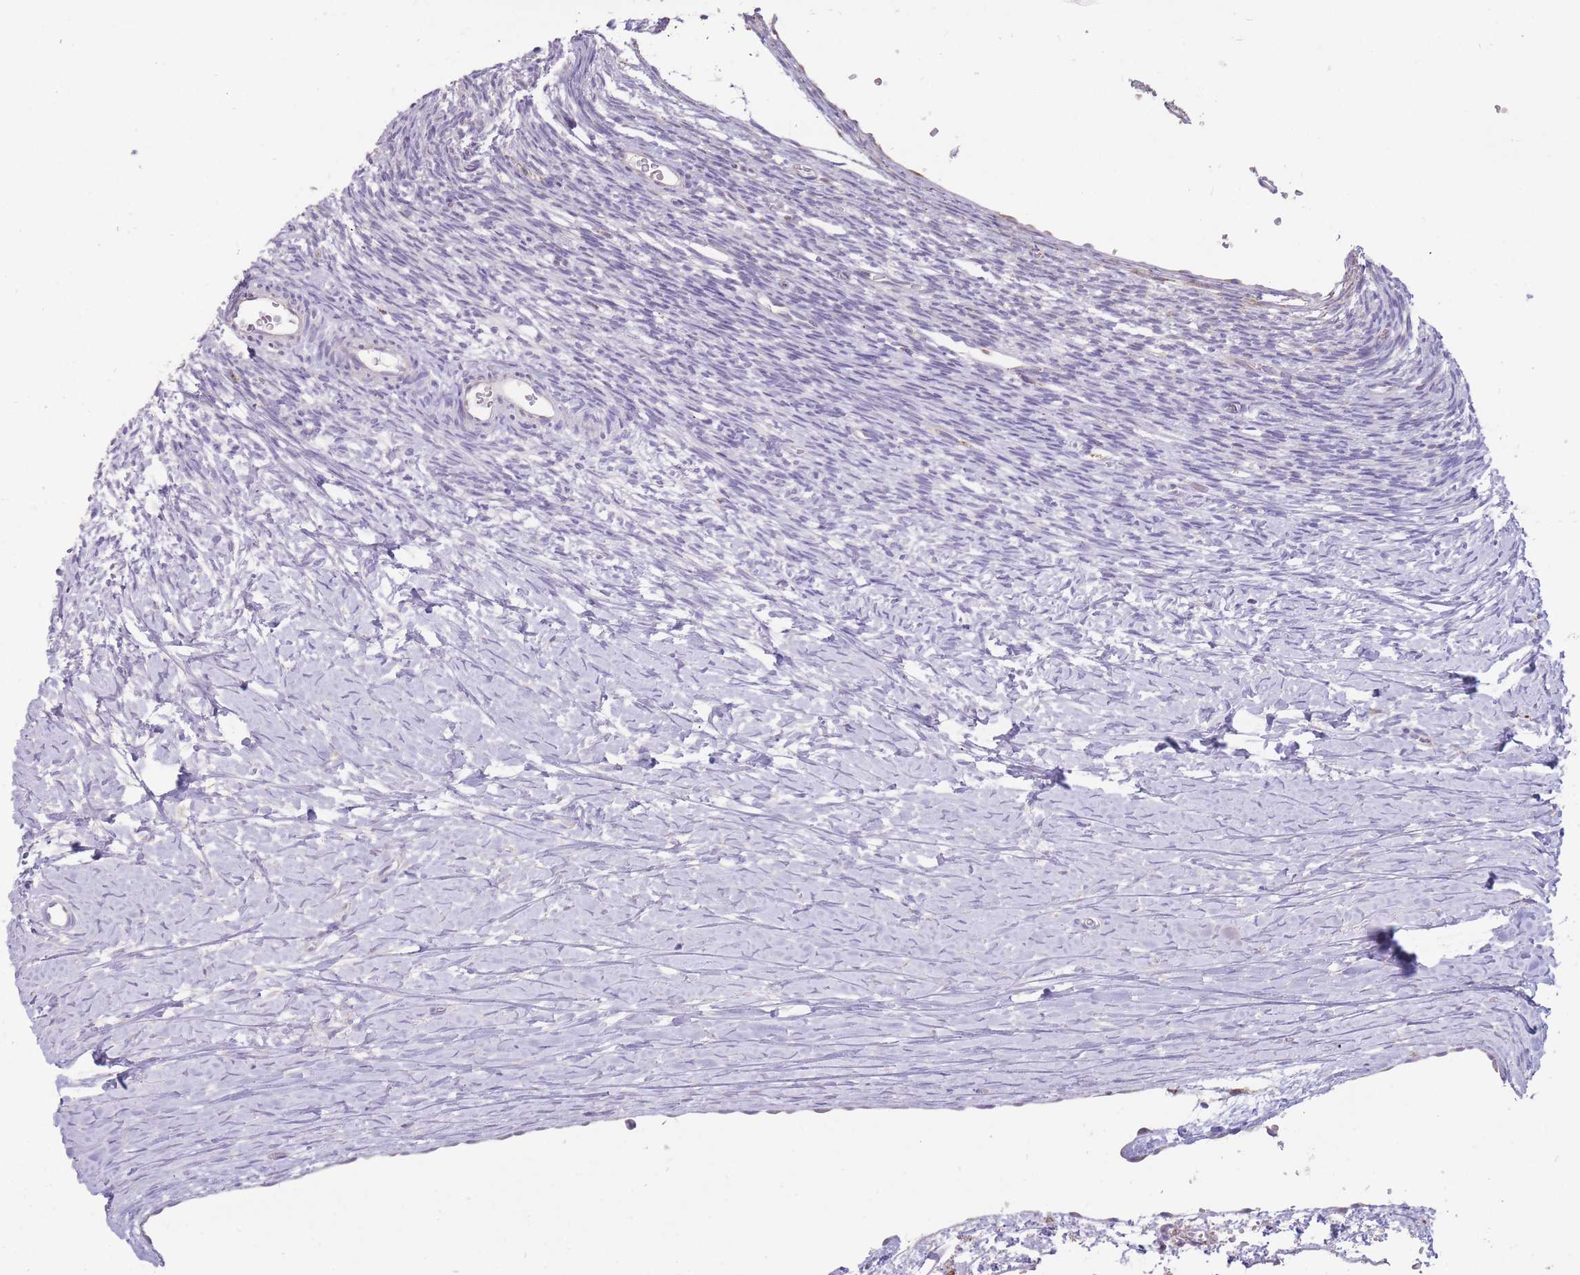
{"staining": {"intensity": "negative", "quantity": "none", "location": "none"}, "tissue": "ovary", "cell_type": "Ovarian stroma cells", "image_type": "normal", "snomed": [{"axis": "morphology", "description": "Normal tissue, NOS"}, {"axis": "topography", "description": "Ovary"}], "caption": "Immunohistochemical staining of normal human ovary exhibits no significant staining in ovarian stroma cells. (Stains: DAB (3,3'-diaminobenzidine) immunohistochemistry with hematoxylin counter stain, Microscopy: brightfield microscopy at high magnification).", "gene": "TRAPPC5", "patient": {"sex": "female", "age": 39}}